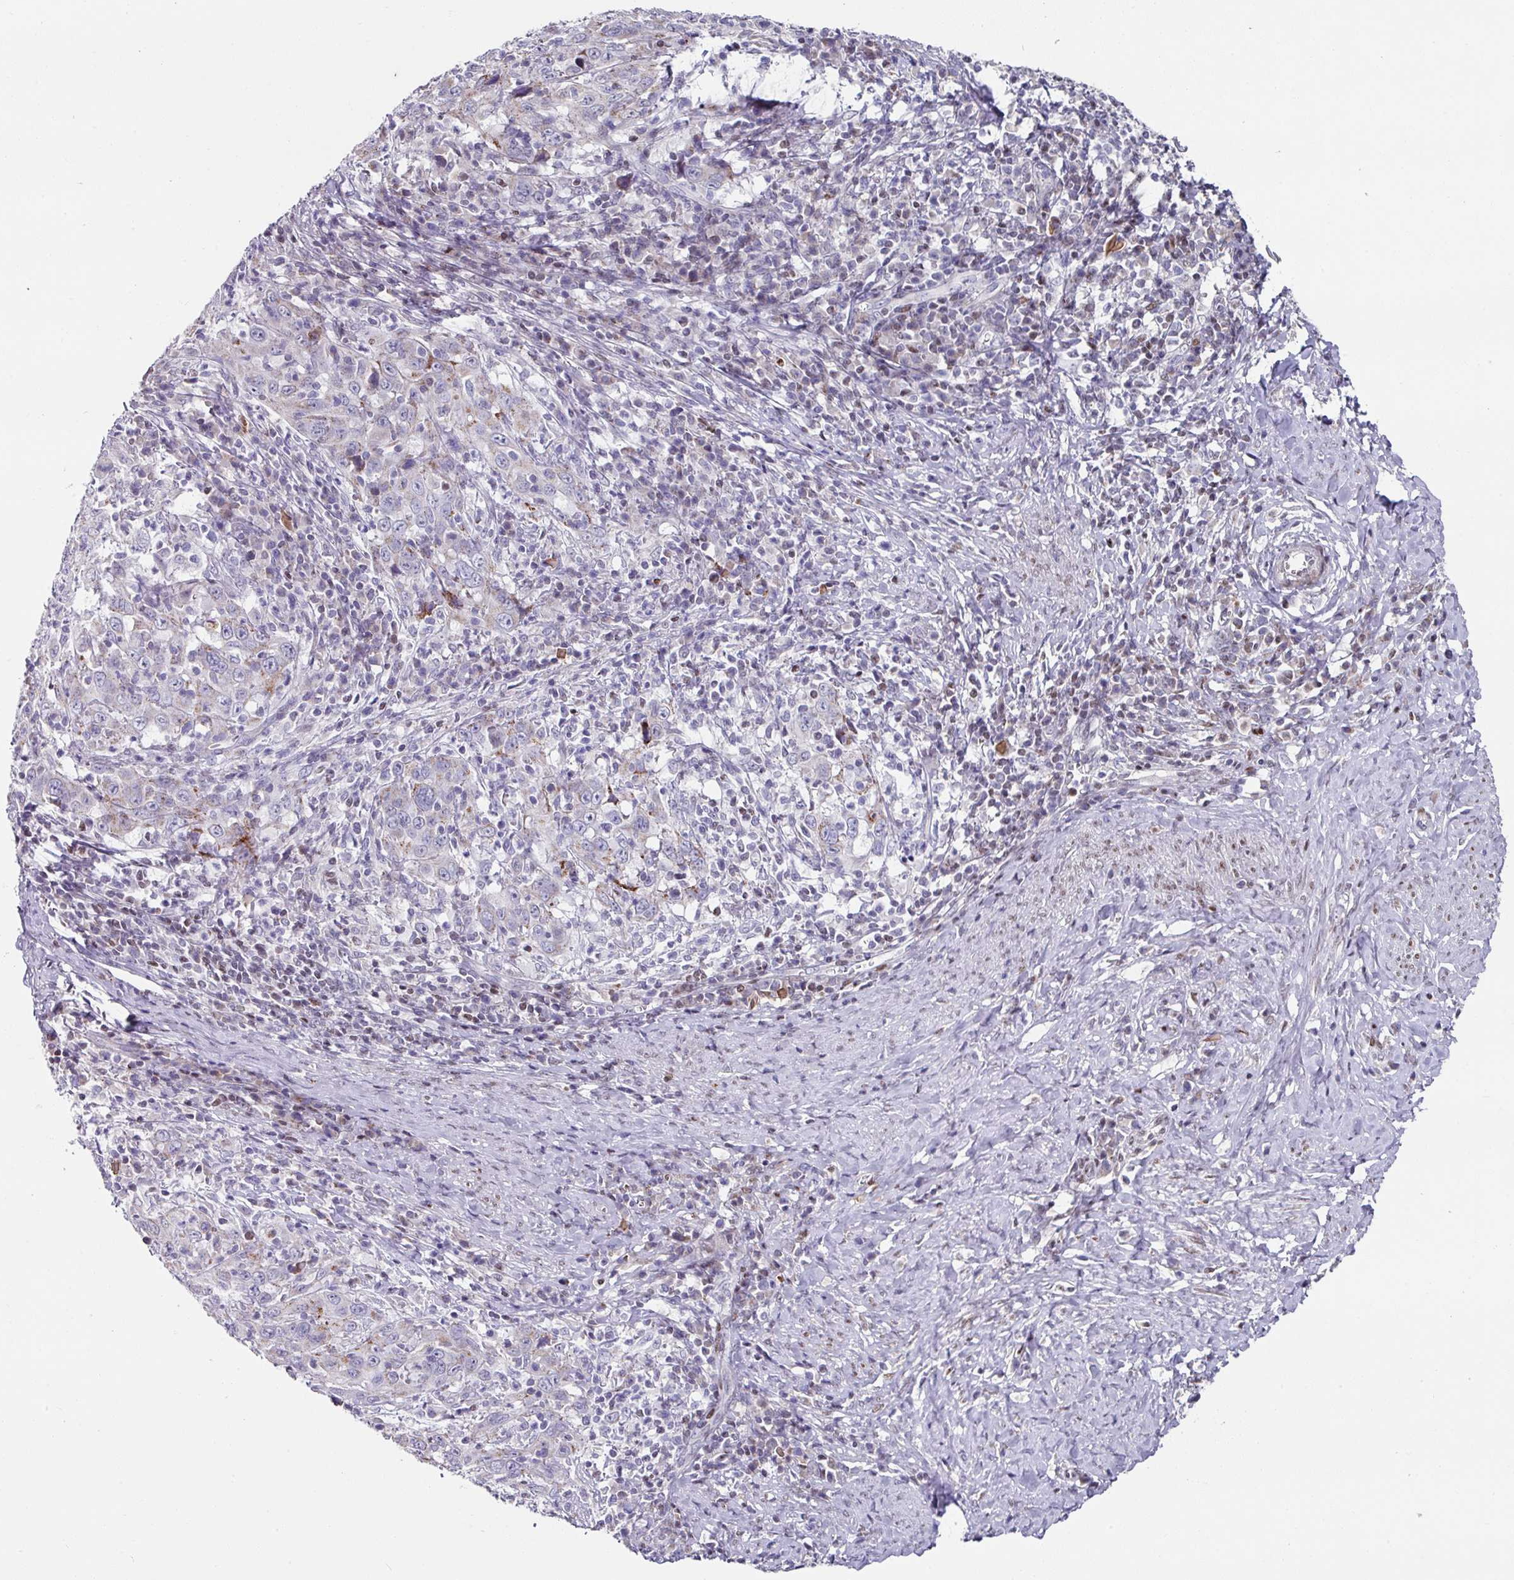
{"staining": {"intensity": "negative", "quantity": "none", "location": "none"}, "tissue": "cervical cancer", "cell_type": "Tumor cells", "image_type": "cancer", "snomed": [{"axis": "morphology", "description": "Squamous cell carcinoma, NOS"}, {"axis": "topography", "description": "Cervix"}], "caption": "Human squamous cell carcinoma (cervical) stained for a protein using IHC displays no staining in tumor cells.", "gene": "CBX7", "patient": {"sex": "female", "age": 46}}